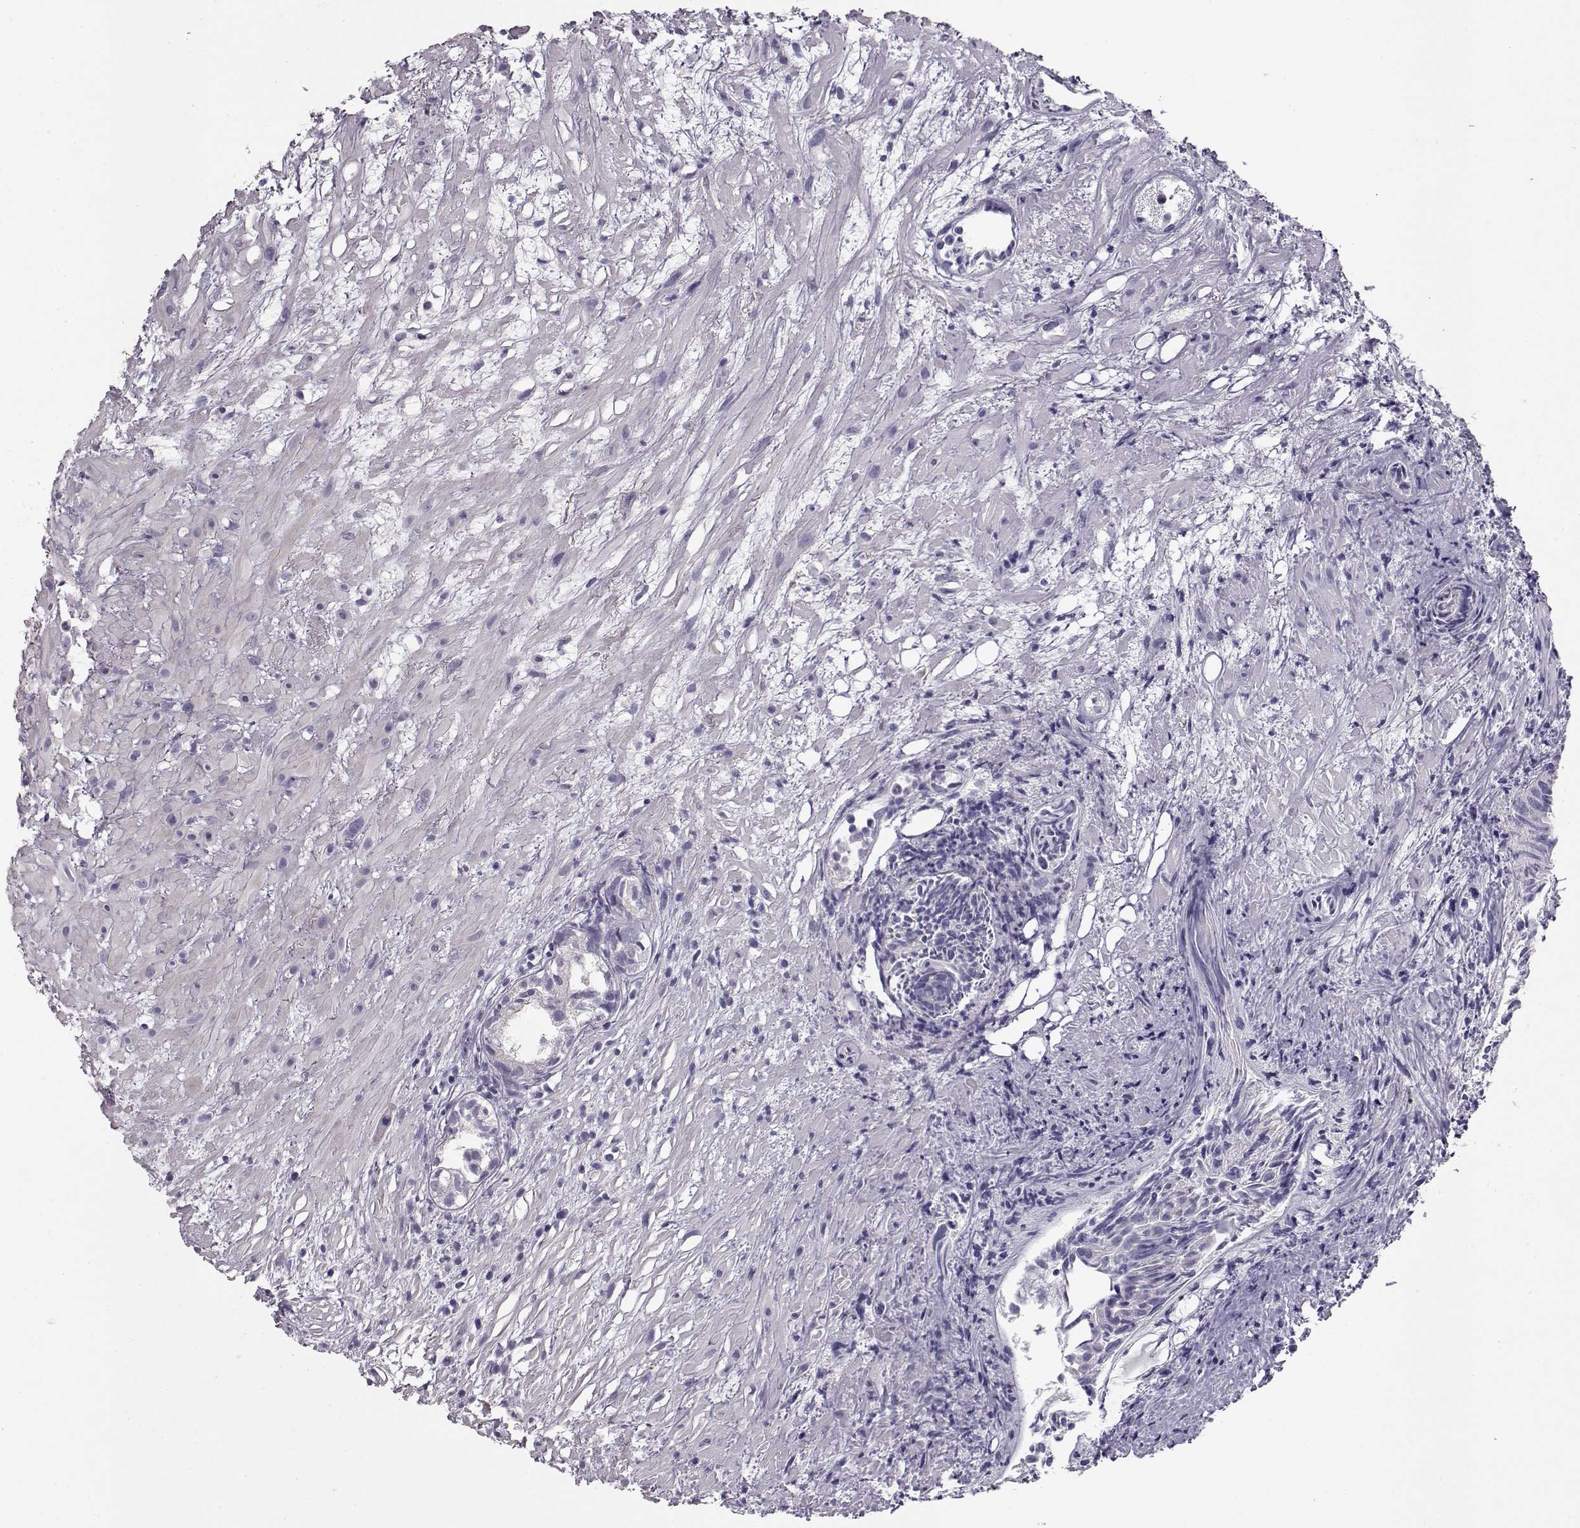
{"staining": {"intensity": "negative", "quantity": "none", "location": "none"}, "tissue": "prostate cancer", "cell_type": "Tumor cells", "image_type": "cancer", "snomed": [{"axis": "morphology", "description": "Adenocarcinoma, High grade"}, {"axis": "topography", "description": "Prostate"}], "caption": "This is an immunohistochemistry photomicrograph of human prostate high-grade adenocarcinoma. There is no expression in tumor cells.", "gene": "RD3", "patient": {"sex": "male", "age": 79}}